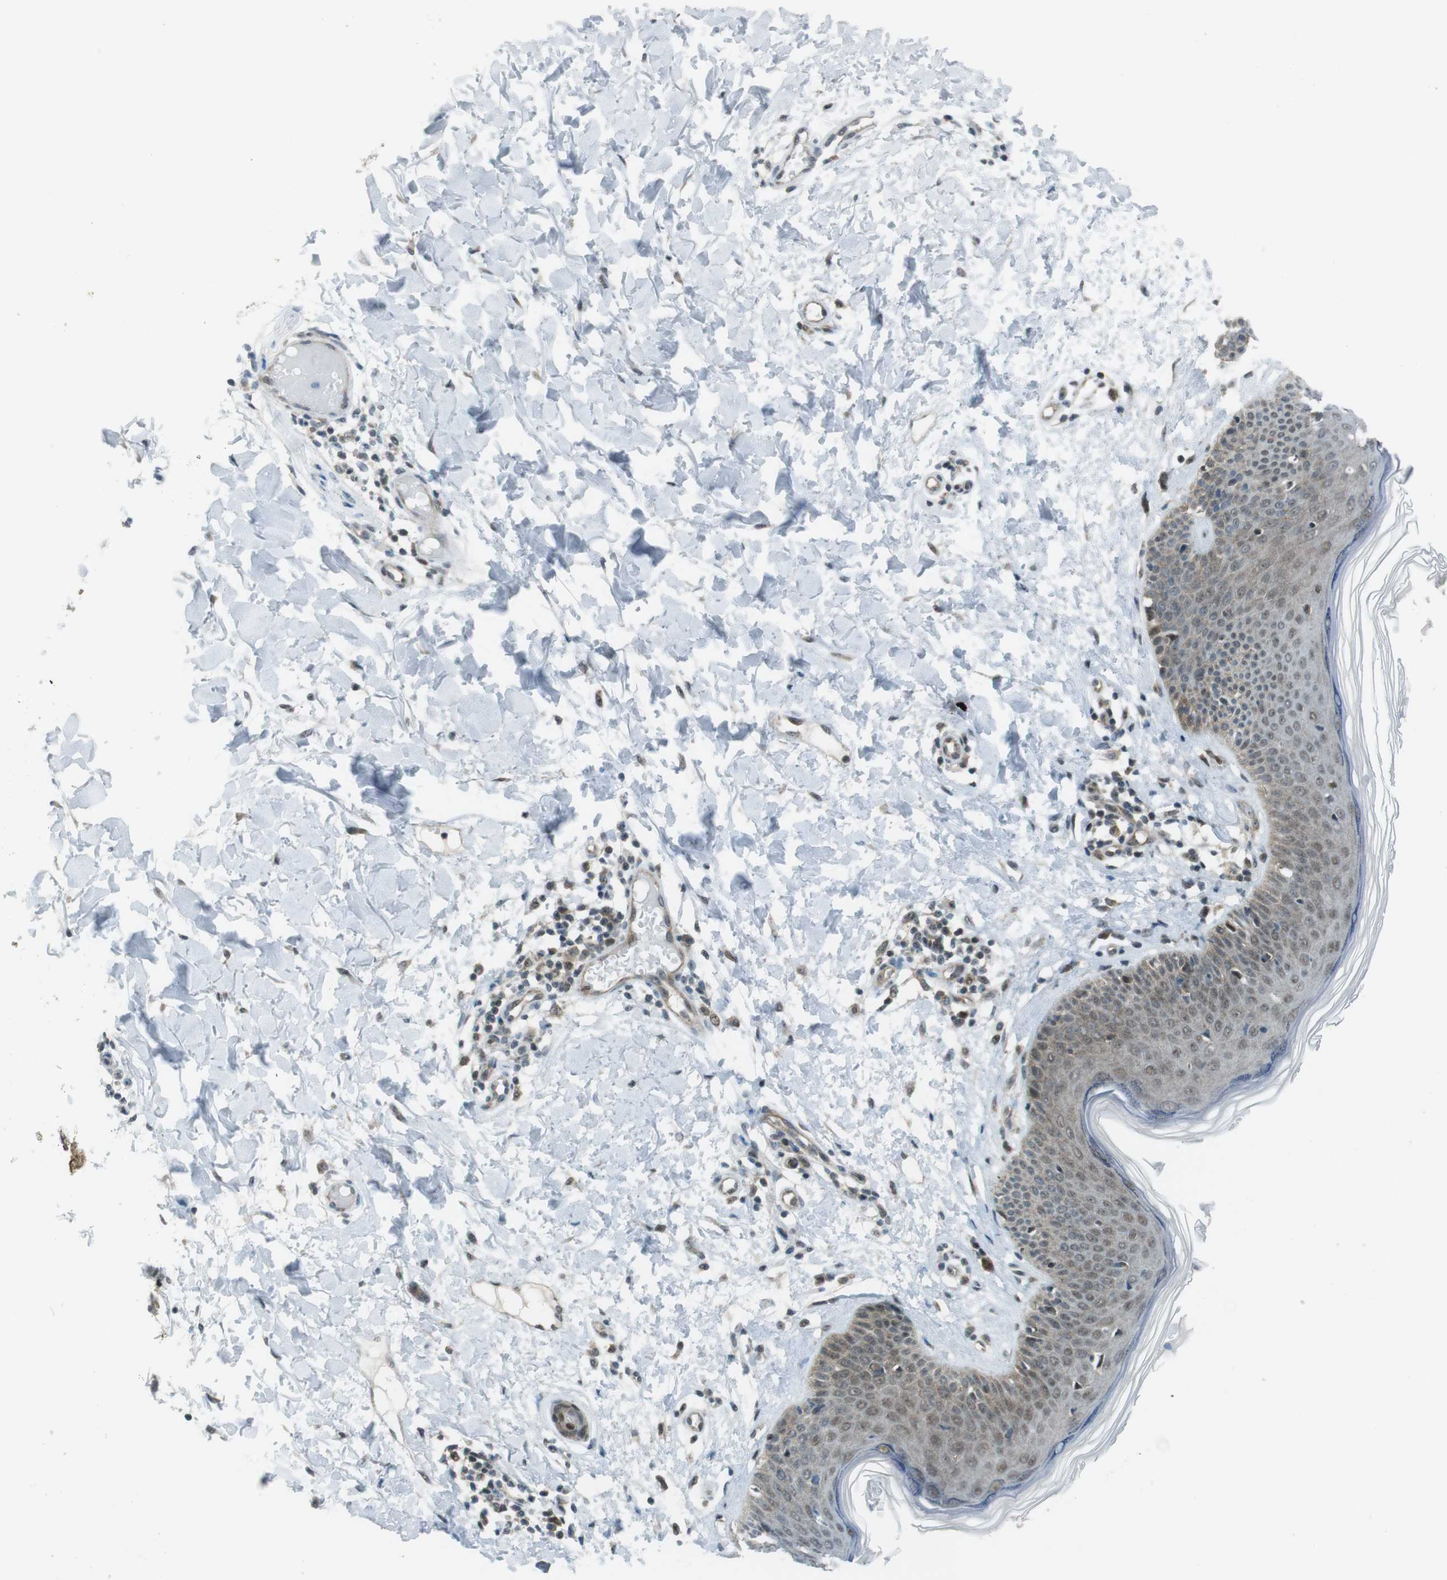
{"staining": {"intensity": "weak", "quantity": ">75%", "location": "cytoplasmic/membranous"}, "tissue": "skin", "cell_type": "Fibroblasts", "image_type": "normal", "snomed": [{"axis": "morphology", "description": "Normal tissue, NOS"}, {"axis": "topography", "description": "Skin"}], "caption": "Brown immunohistochemical staining in unremarkable skin demonstrates weak cytoplasmic/membranous positivity in approximately >75% of fibroblasts.", "gene": "CSNK1D", "patient": {"sex": "female", "age": 56}}